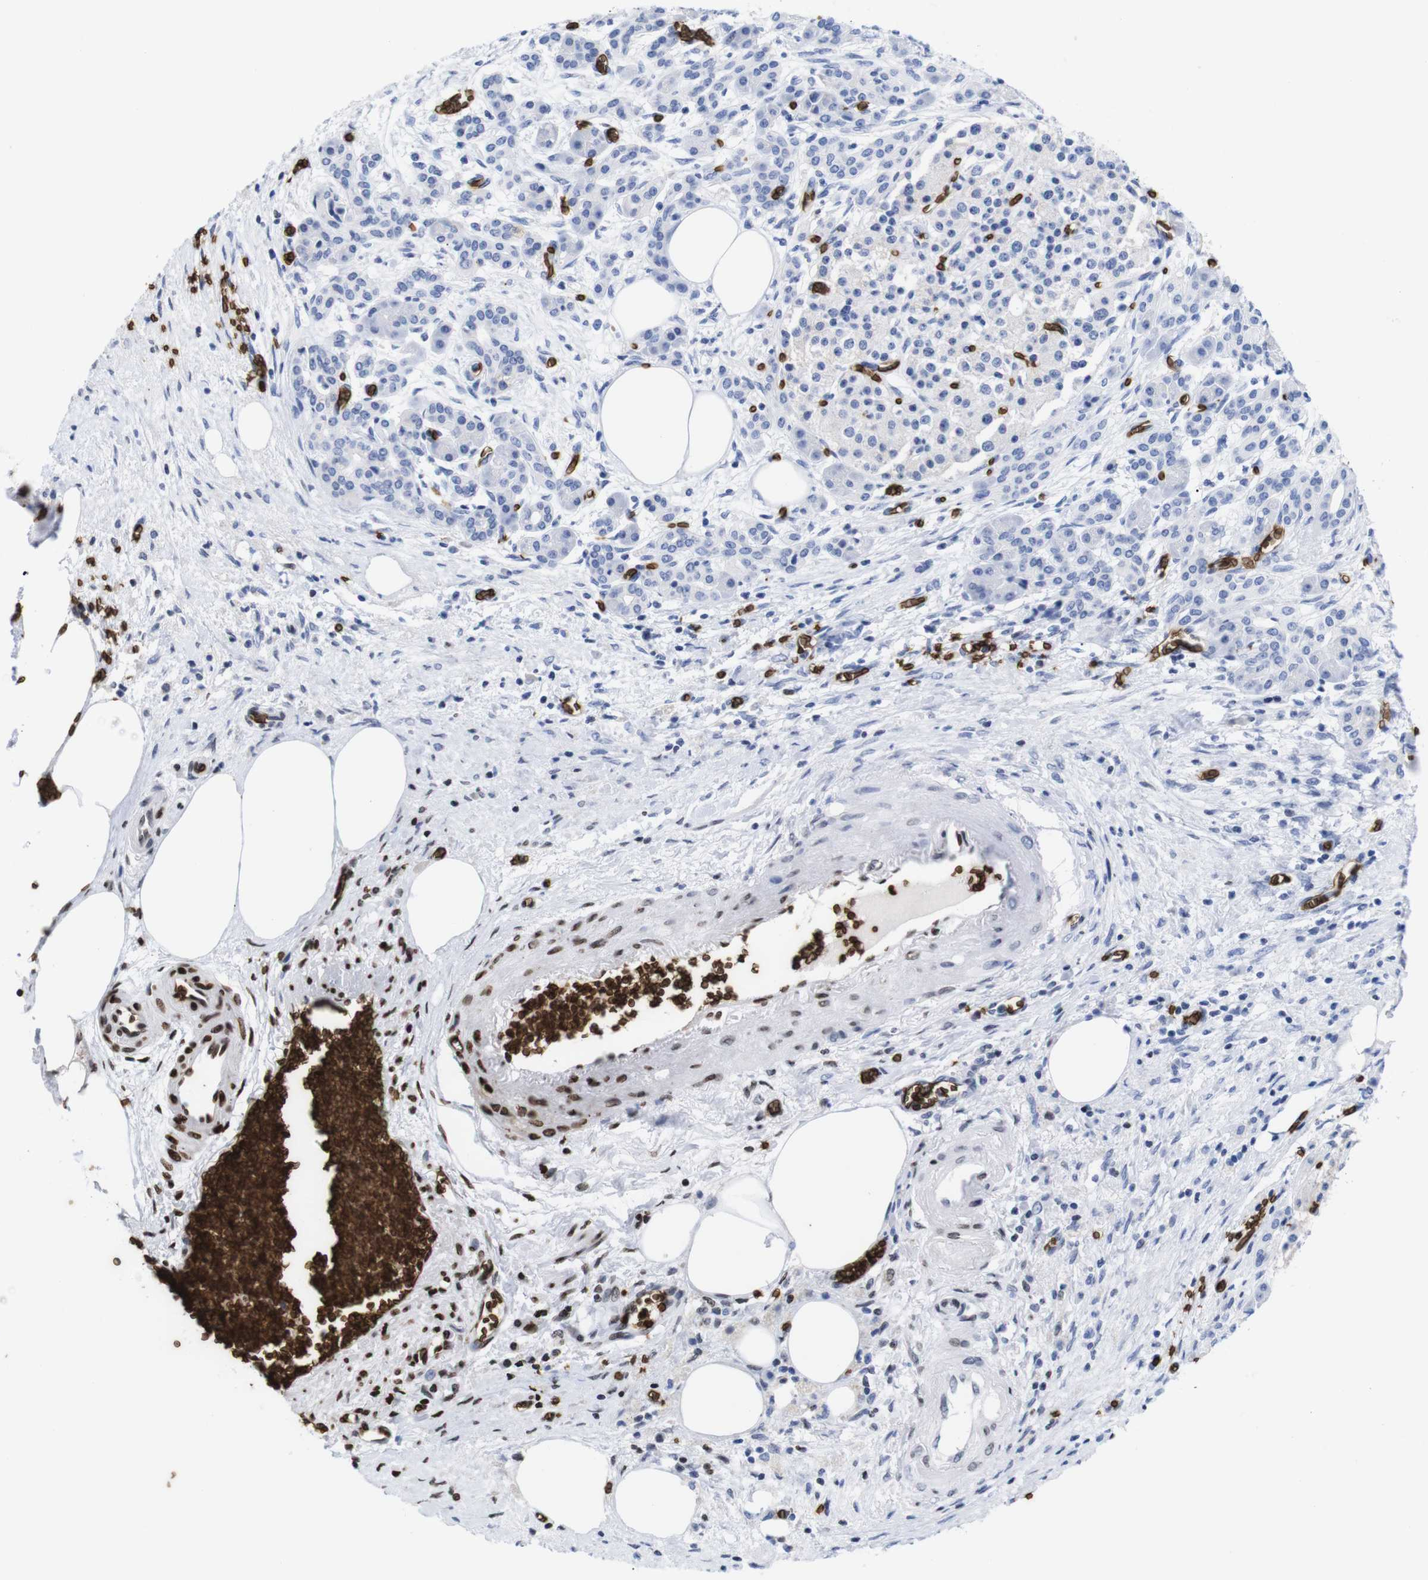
{"staining": {"intensity": "negative", "quantity": "none", "location": "none"}, "tissue": "pancreatic cancer", "cell_type": "Tumor cells", "image_type": "cancer", "snomed": [{"axis": "morphology", "description": "Adenocarcinoma, NOS"}, {"axis": "topography", "description": "Pancreas"}], "caption": "DAB immunohistochemical staining of pancreatic cancer (adenocarcinoma) shows no significant expression in tumor cells.", "gene": "S1PR2", "patient": {"sex": "female", "age": 70}}